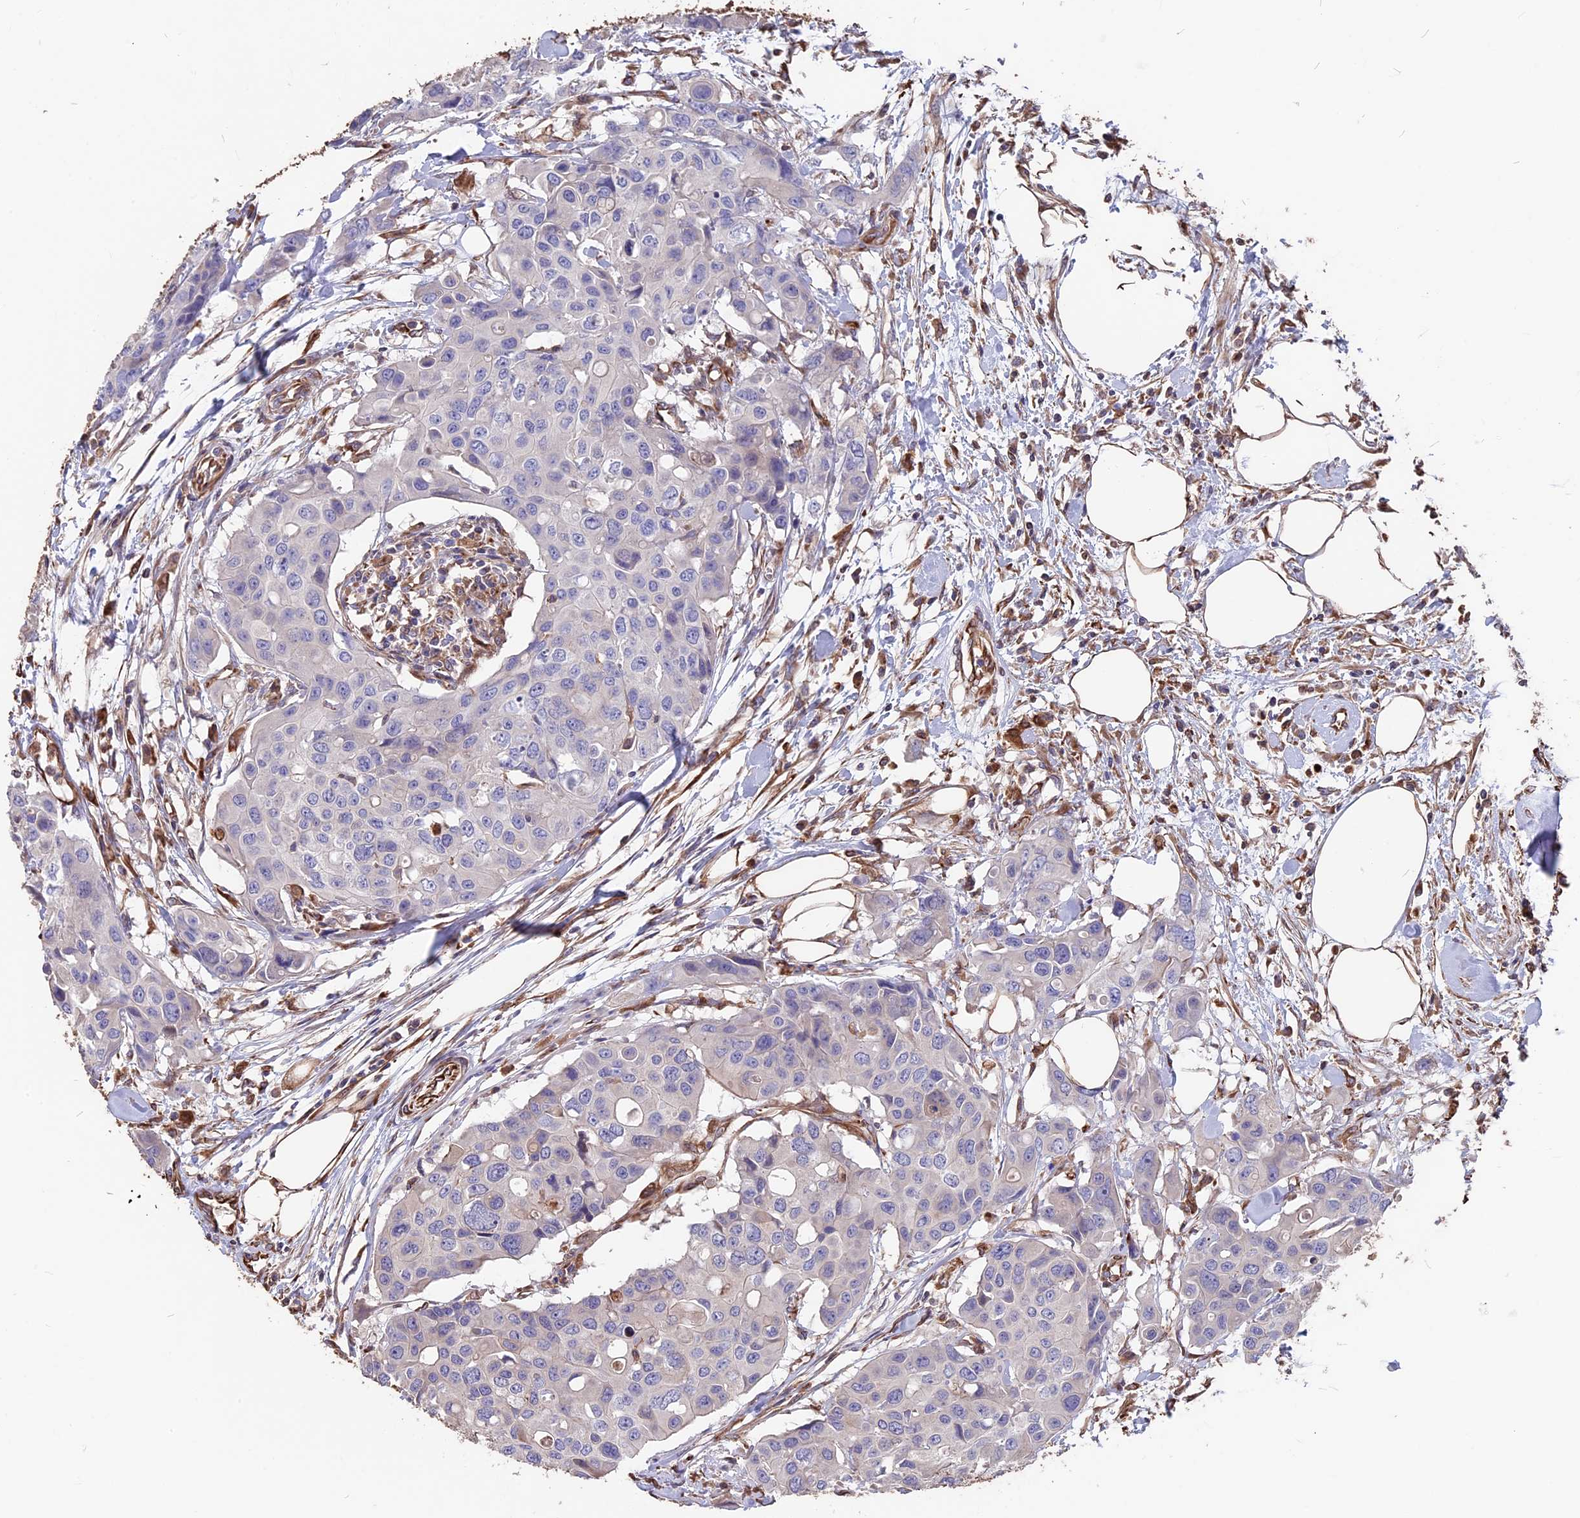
{"staining": {"intensity": "negative", "quantity": "none", "location": "none"}, "tissue": "colorectal cancer", "cell_type": "Tumor cells", "image_type": "cancer", "snomed": [{"axis": "morphology", "description": "Adenocarcinoma, NOS"}, {"axis": "topography", "description": "Colon"}], "caption": "This is an immunohistochemistry (IHC) histopathology image of human colorectal adenocarcinoma. There is no staining in tumor cells.", "gene": "SEH1L", "patient": {"sex": "male", "age": 77}}